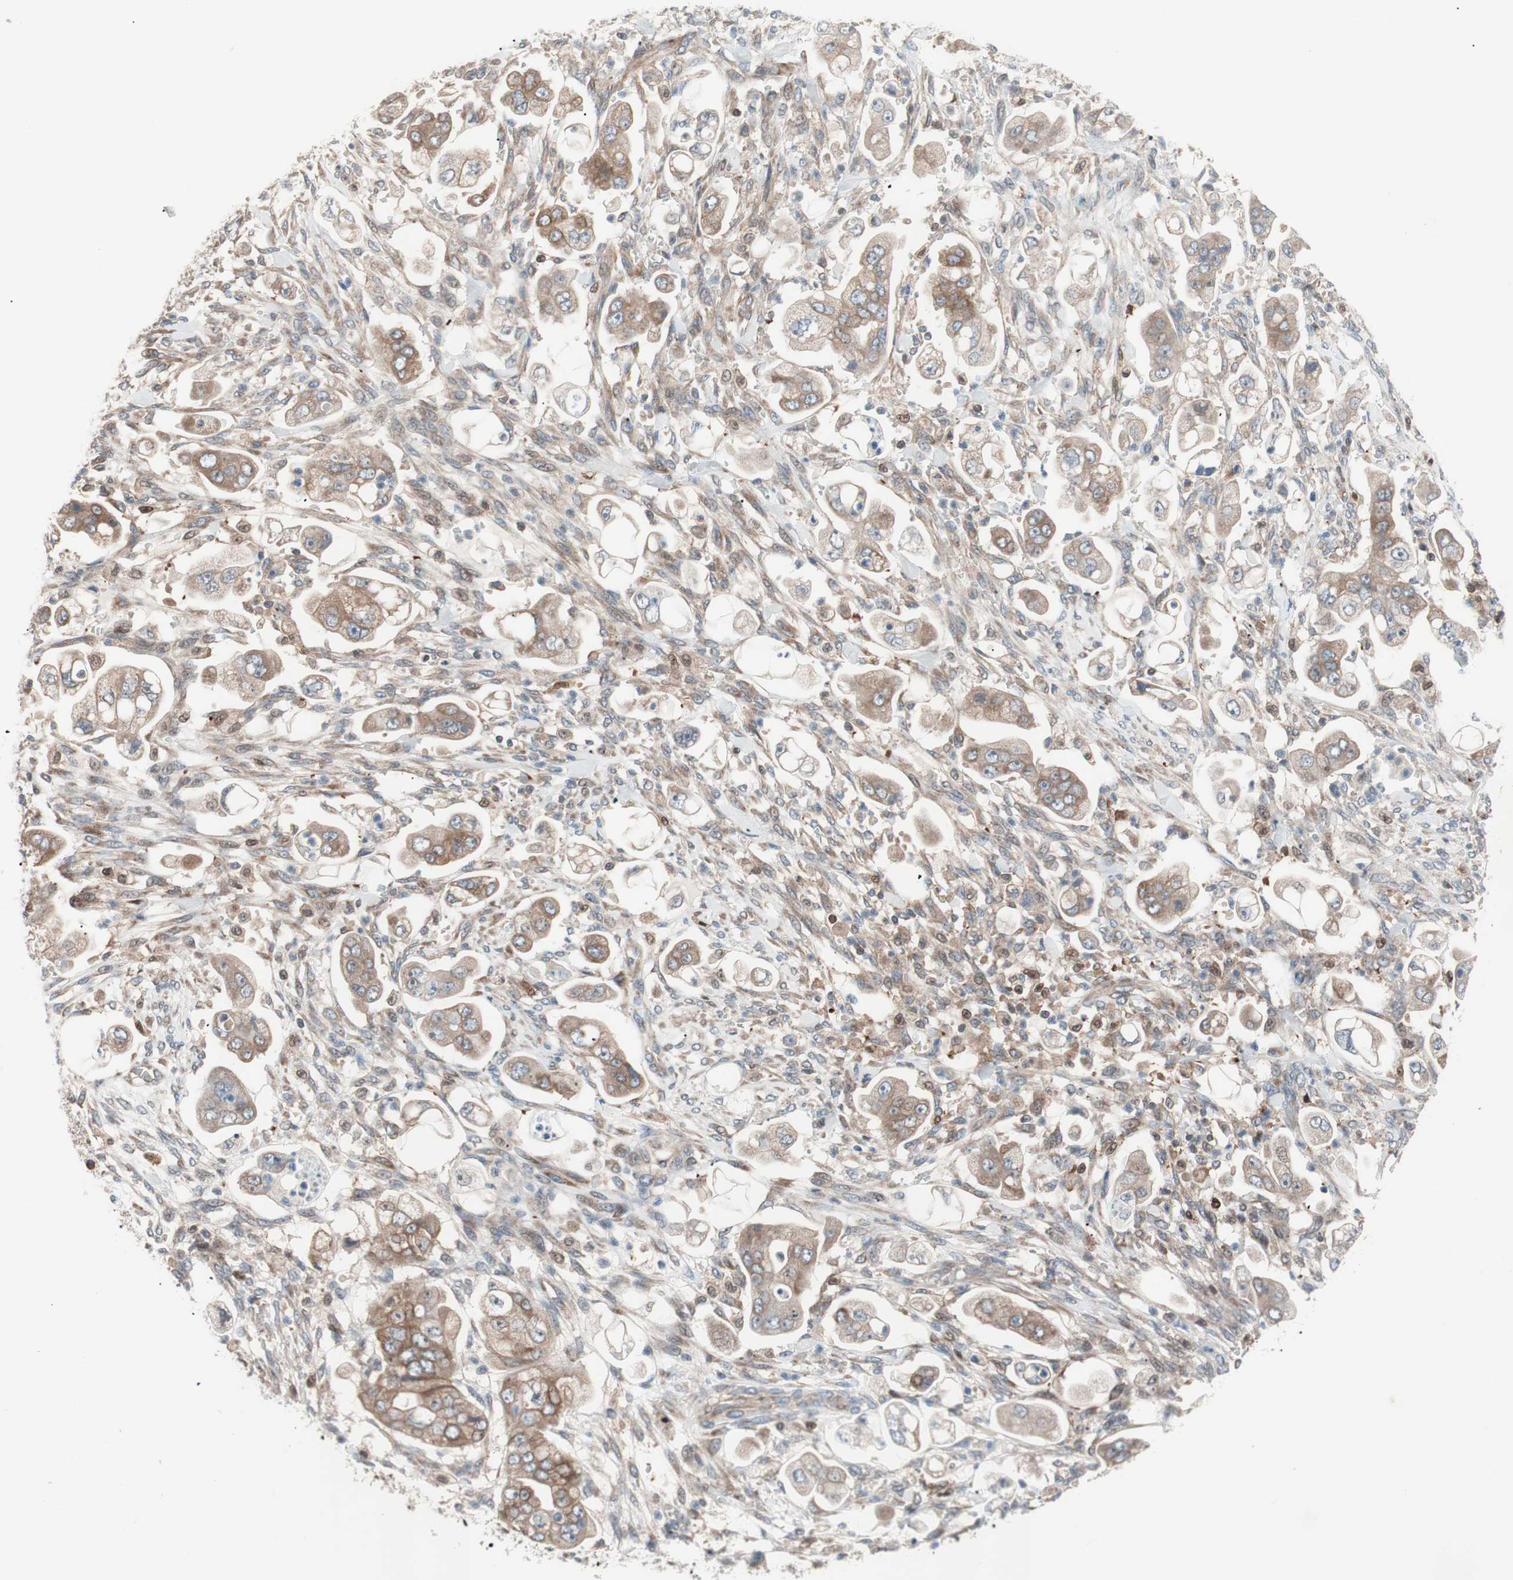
{"staining": {"intensity": "moderate", "quantity": ">75%", "location": "cytoplasmic/membranous"}, "tissue": "stomach cancer", "cell_type": "Tumor cells", "image_type": "cancer", "snomed": [{"axis": "morphology", "description": "Adenocarcinoma, NOS"}, {"axis": "topography", "description": "Stomach"}], "caption": "Immunohistochemical staining of human stomach cancer (adenocarcinoma) exhibits moderate cytoplasmic/membranous protein positivity in about >75% of tumor cells.", "gene": "FAAH", "patient": {"sex": "male", "age": 62}}